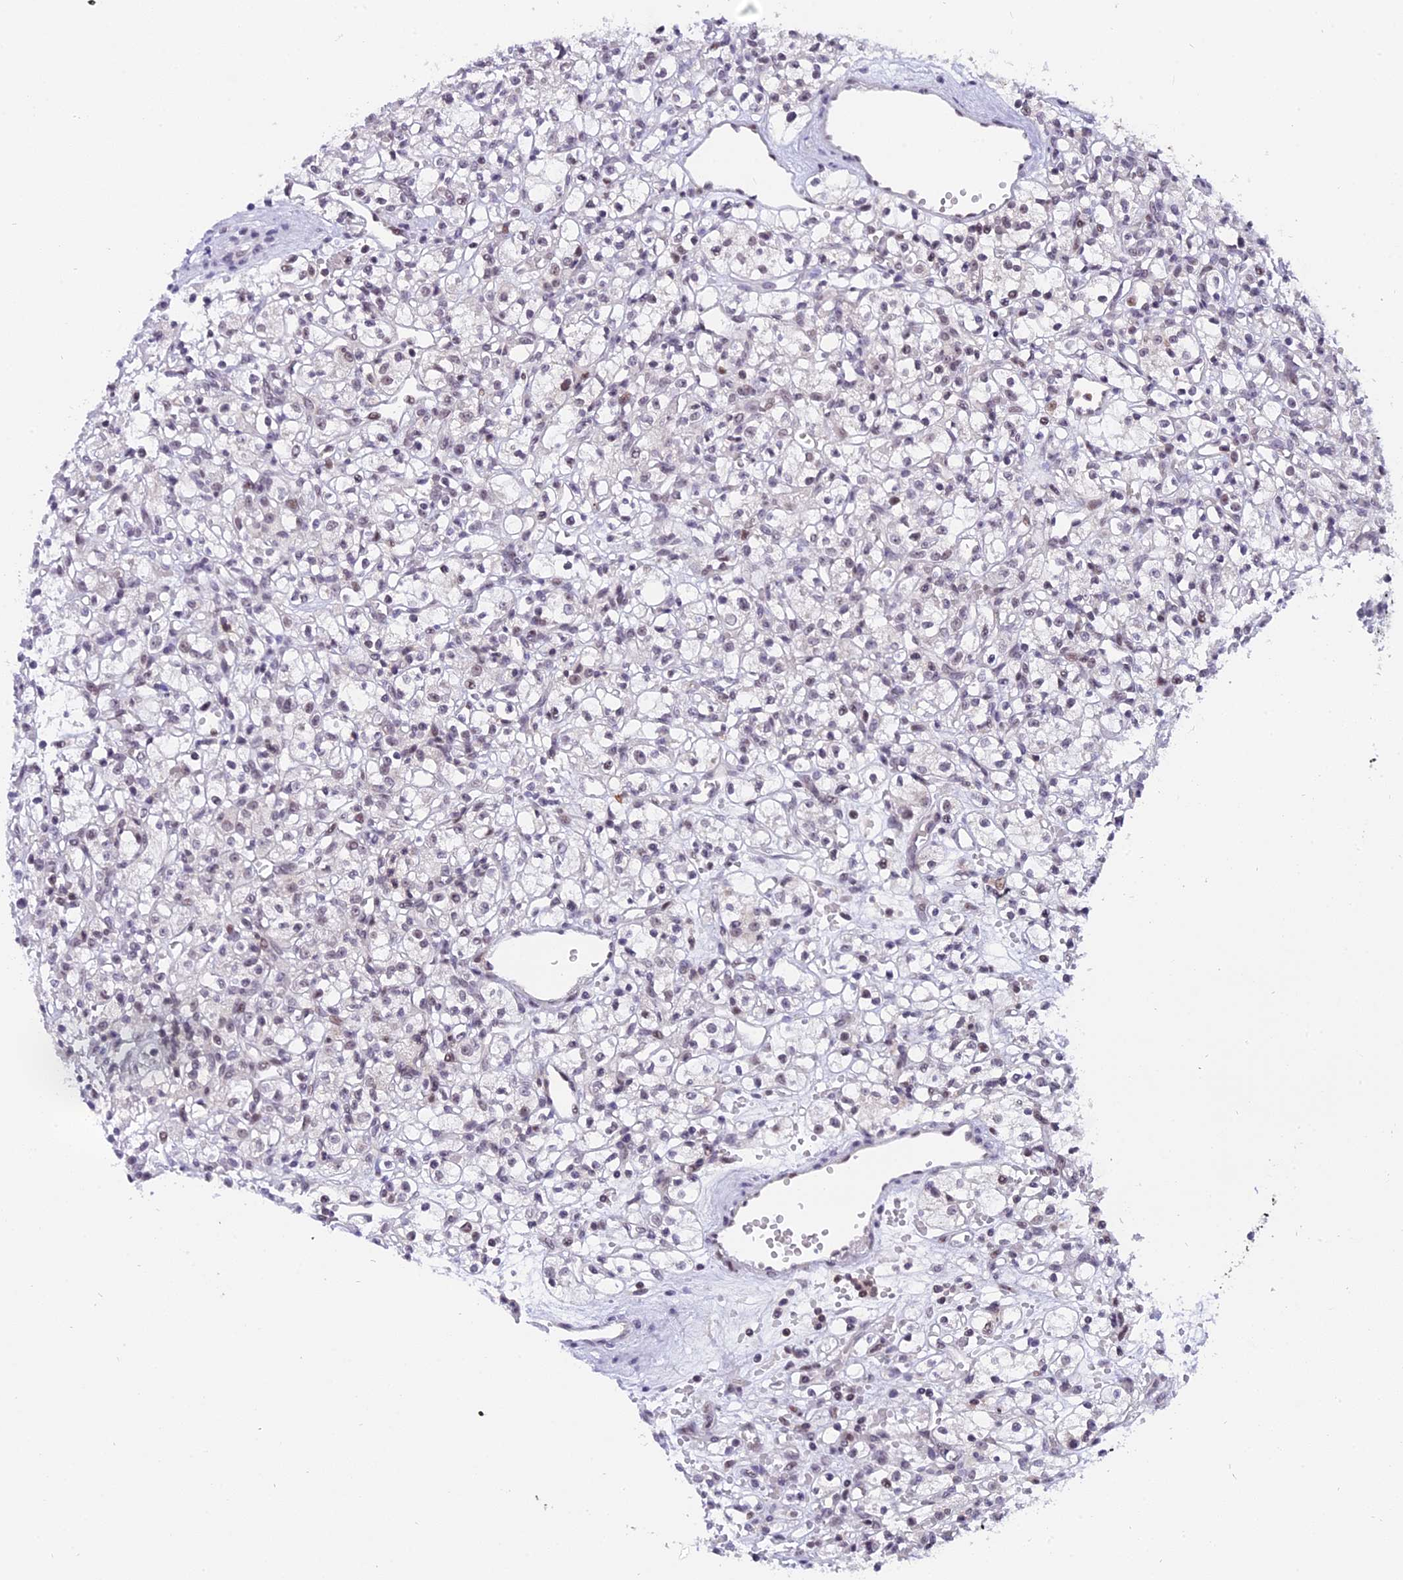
{"staining": {"intensity": "negative", "quantity": "none", "location": "none"}, "tissue": "renal cancer", "cell_type": "Tumor cells", "image_type": "cancer", "snomed": [{"axis": "morphology", "description": "Adenocarcinoma, NOS"}, {"axis": "topography", "description": "Kidney"}], "caption": "An IHC histopathology image of adenocarcinoma (renal) is shown. There is no staining in tumor cells of adenocarcinoma (renal). (DAB immunohistochemistry (IHC) with hematoxylin counter stain).", "gene": "TADA3", "patient": {"sex": "female", "age": 59}}